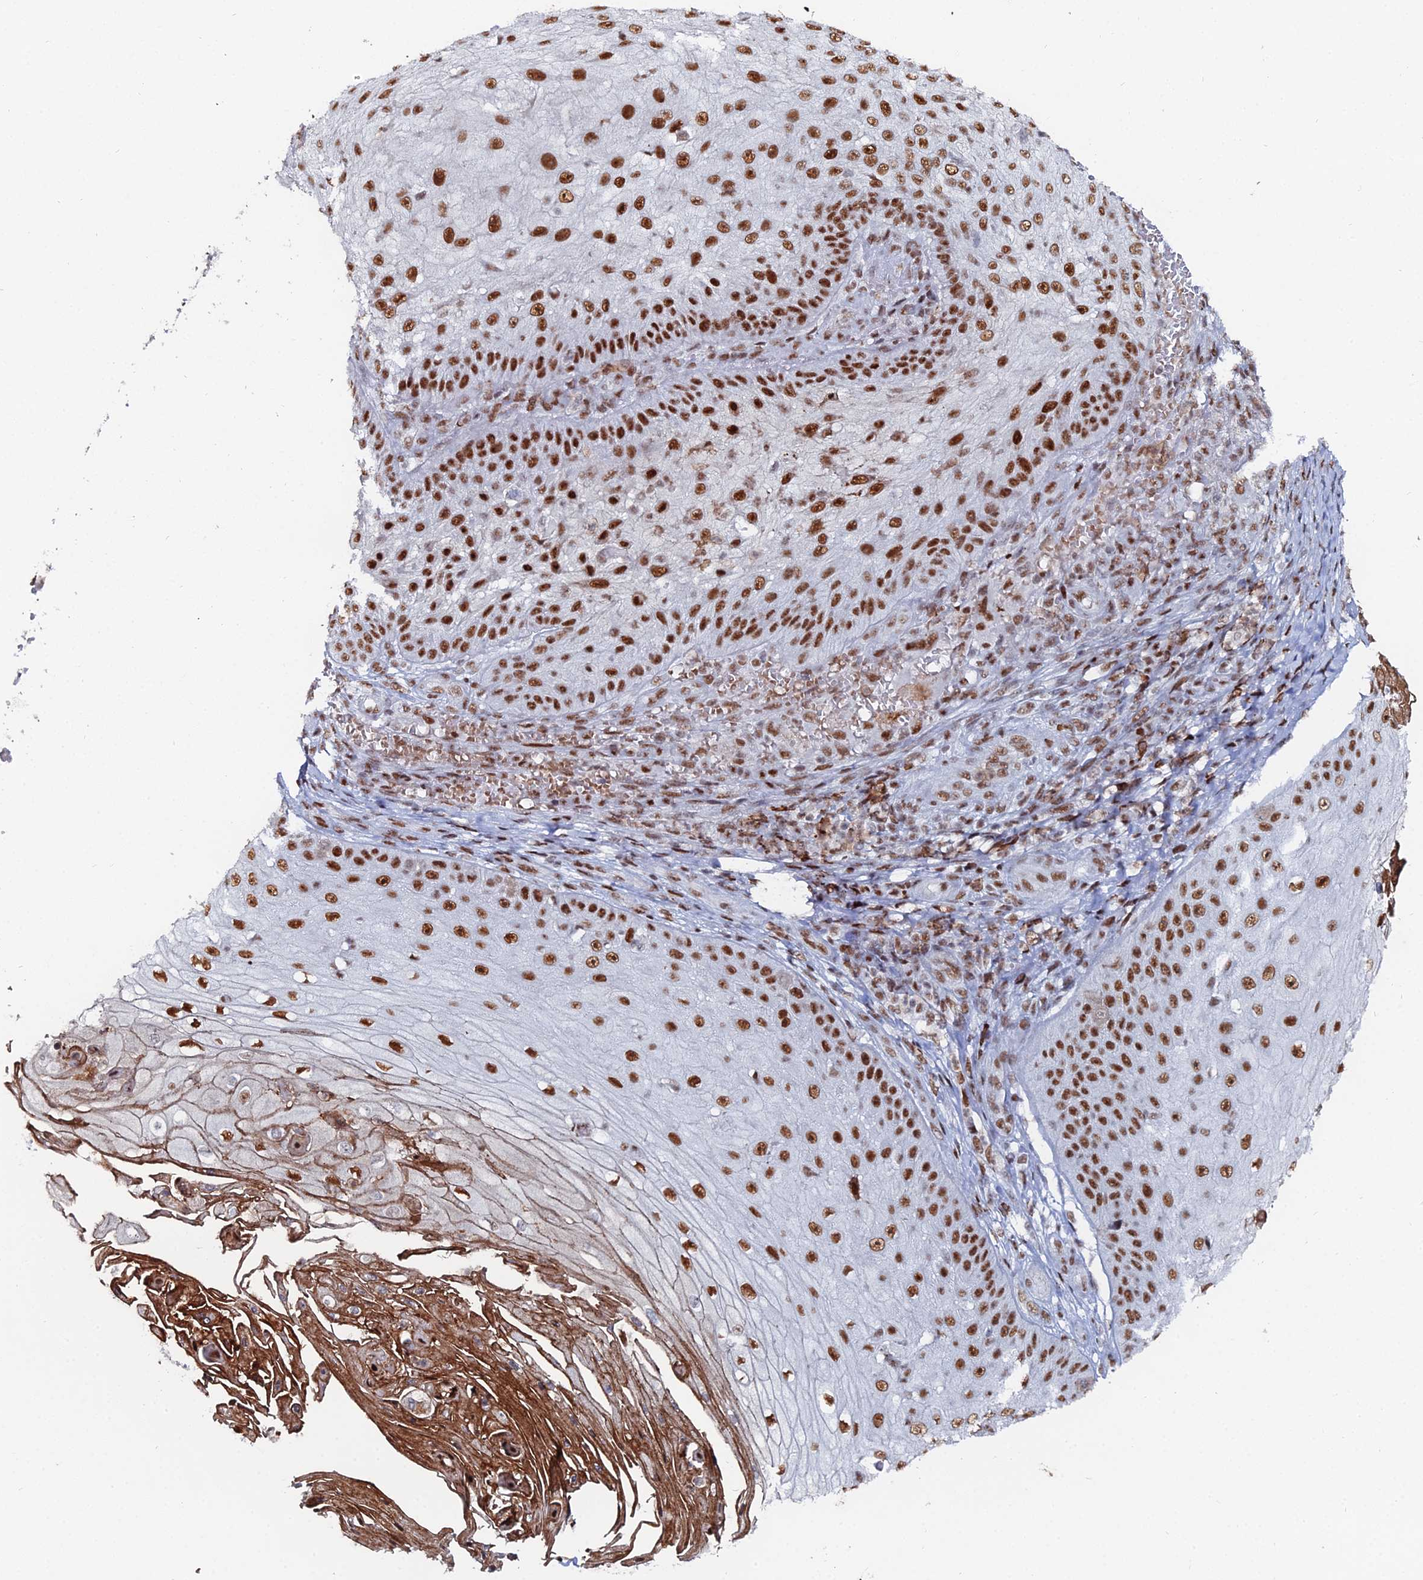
{"staining": {"intensity": "strong", "quantity": ">75%", "location": "nuclear"}, "tissue": "skin cancer", "cell_type": "Tumor cells", "image_type": "cancer", "snomed": [{"axis": "morphology", "description": "Squamous cell carcinoma, NOS"}, {"axis": "topography", "description": "Skin"}], "caption": "The image displays a brown stain indicating the presence of a protein in the nuclear of tumor cells in skin squamous cell carcinoma.", "gene": "GSC2", "patient": {"sex": "male", "age": 70}}